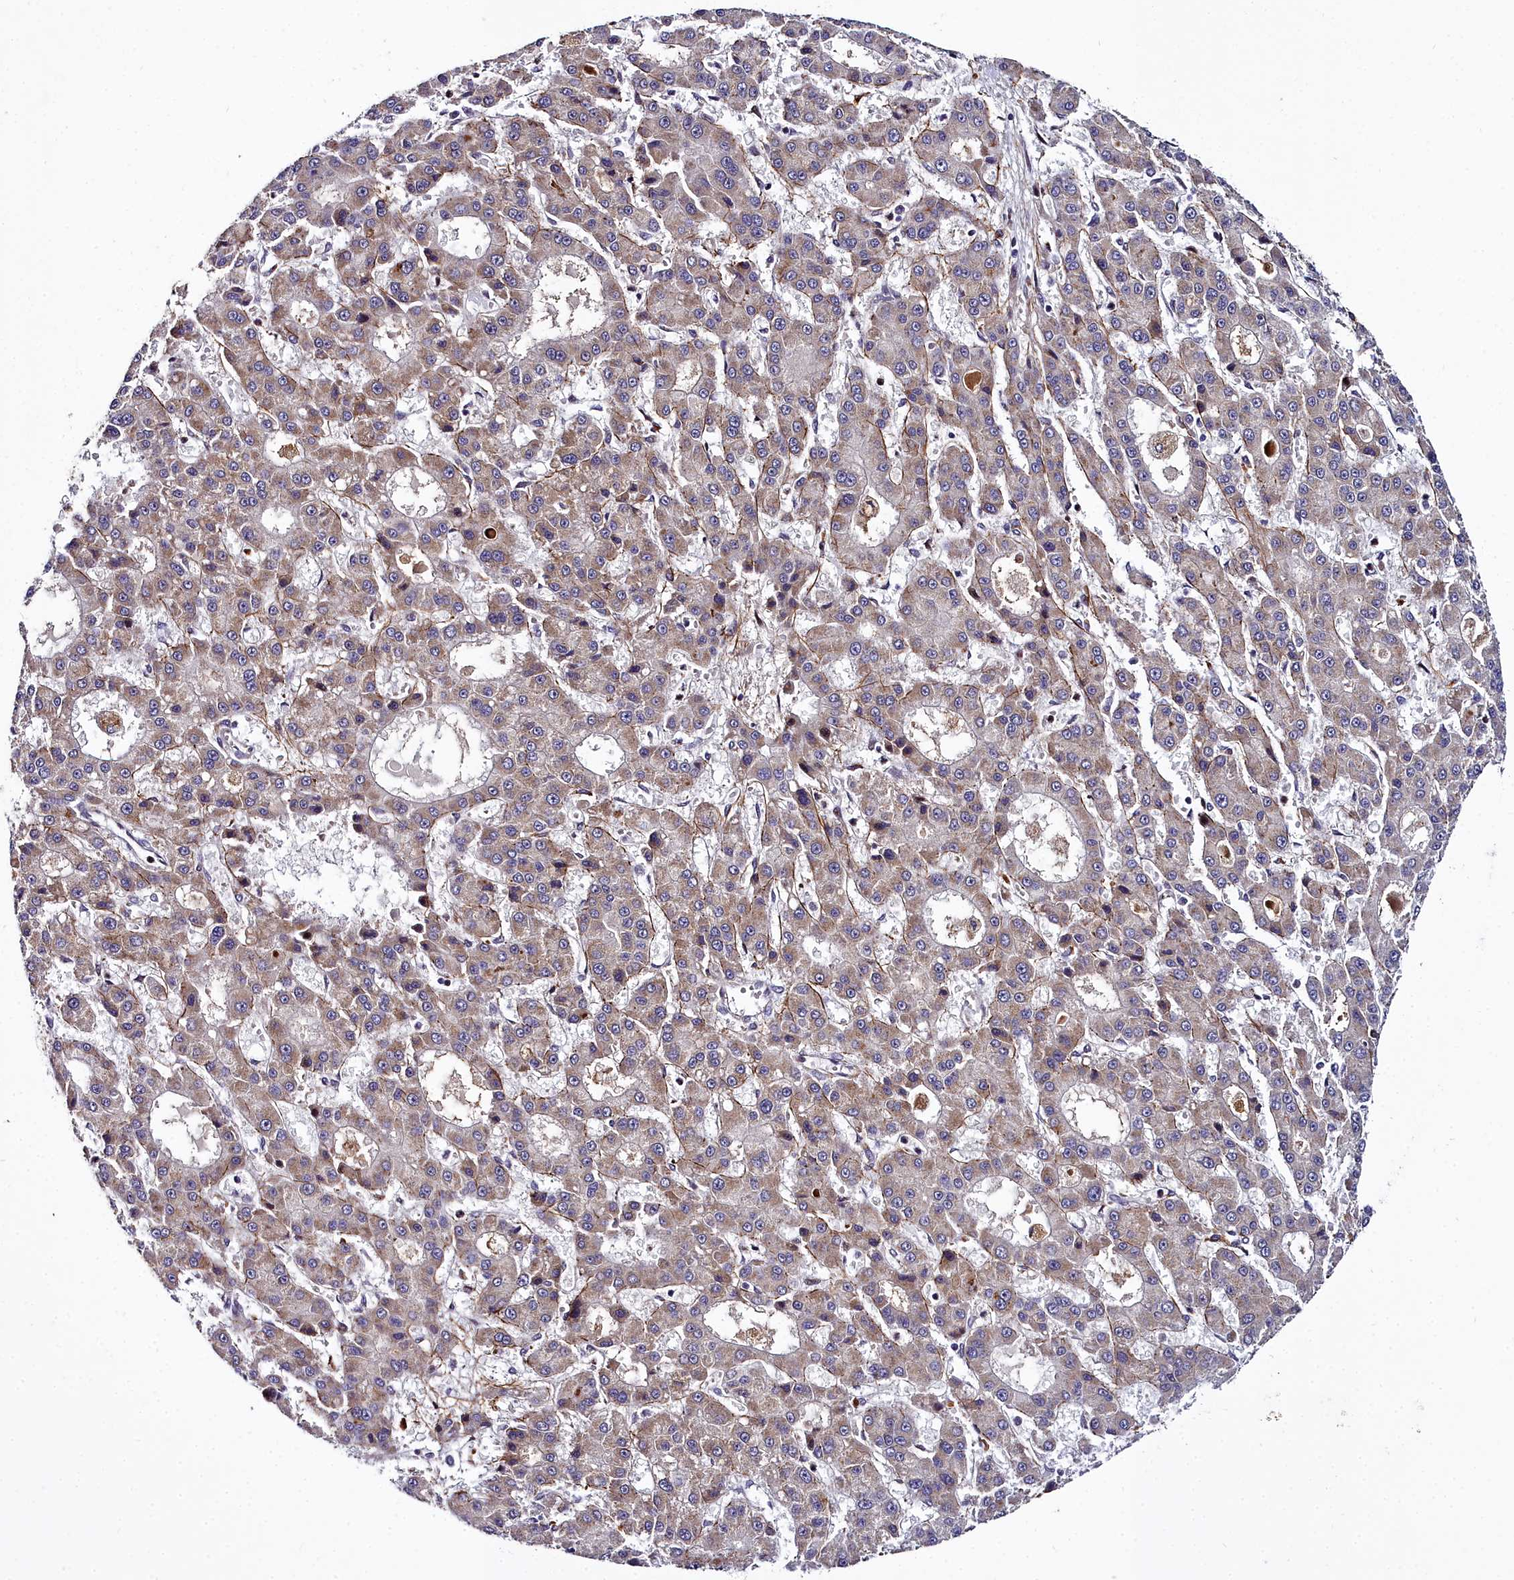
{"staining": {"intensity": "moderate", "quantity": ">75%", "location": "cytoplasmic/membranous"}, "tissue": "liver cancer", "cell_type": "Tumor cells", "image_type": "cancer", "snomed": [{"axis": "morphology", "description": "Carcinoma, Hepatocellular, NOS"}, {"axis": "topography", "description": "Liver"}], "caption": "A photomicrograph of liver cancer stained for a protein displays moderate cytoplasmic/membranous brown staining in tumor cells.", "gene": "MRPS11", "patient": {"sex": "male", "age": 70}}